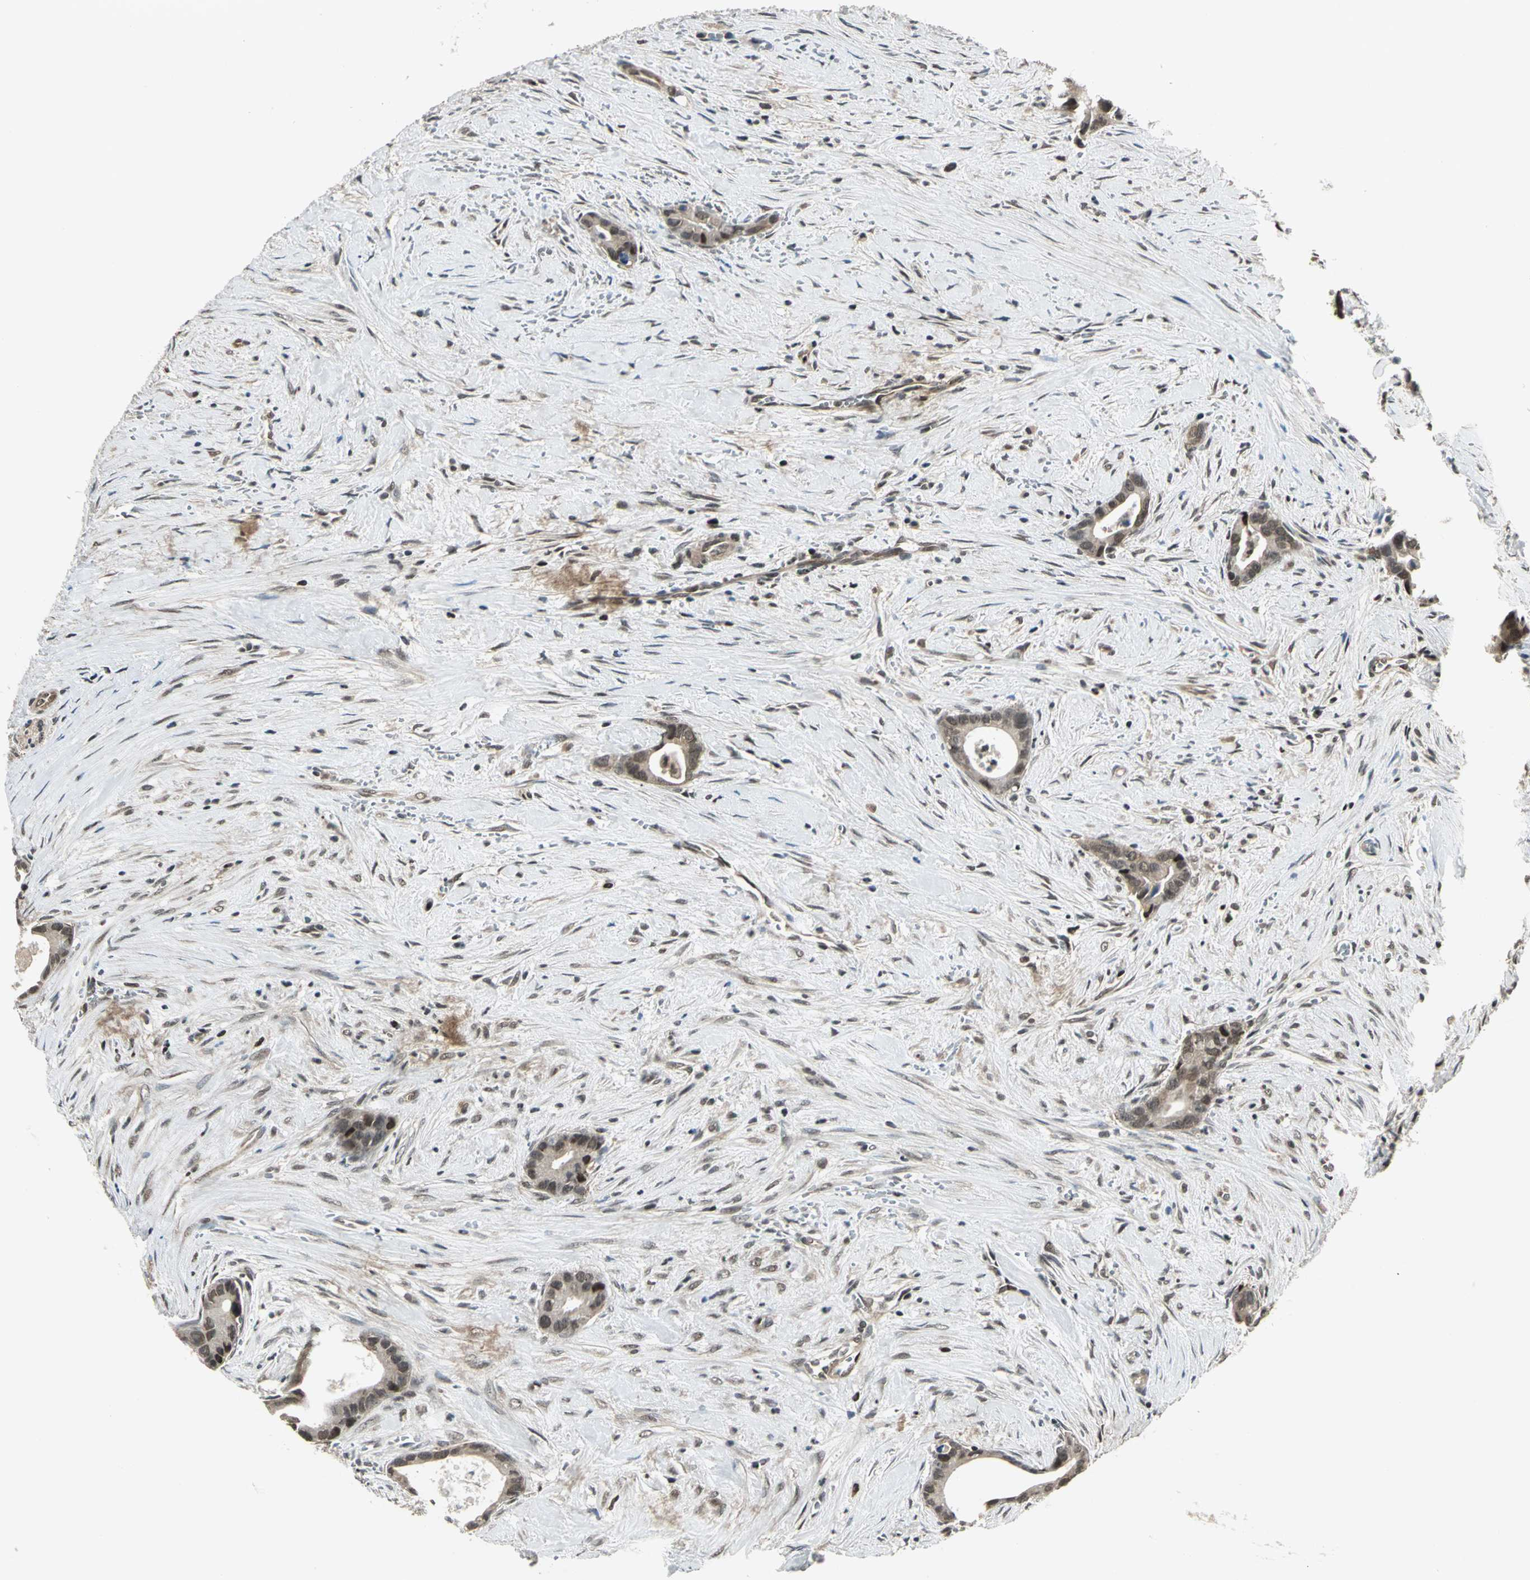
{"staining": {"intensity": "moderate", "quantity": "25%-75%", "location": "cytoplasmic/membranous,nuclear"}, "tissue": "liver cancer", "cell_type": "Tumor cells", "image_type": "cancer", "snomed": [{"axis": "morphology", "description": "Cholangiocarcinoma"}, {"axis": "topography", "description": "Liver"}], "caption": "About 25%-75% of tumor cells in liver cancer demonstrate moderate cytoplasmic/membranous and nuclear protein positivity as visualized by brown immunohistochemical staining.", "gene": "PSMC3", "patient": {"sex": "female", "age": 55}}